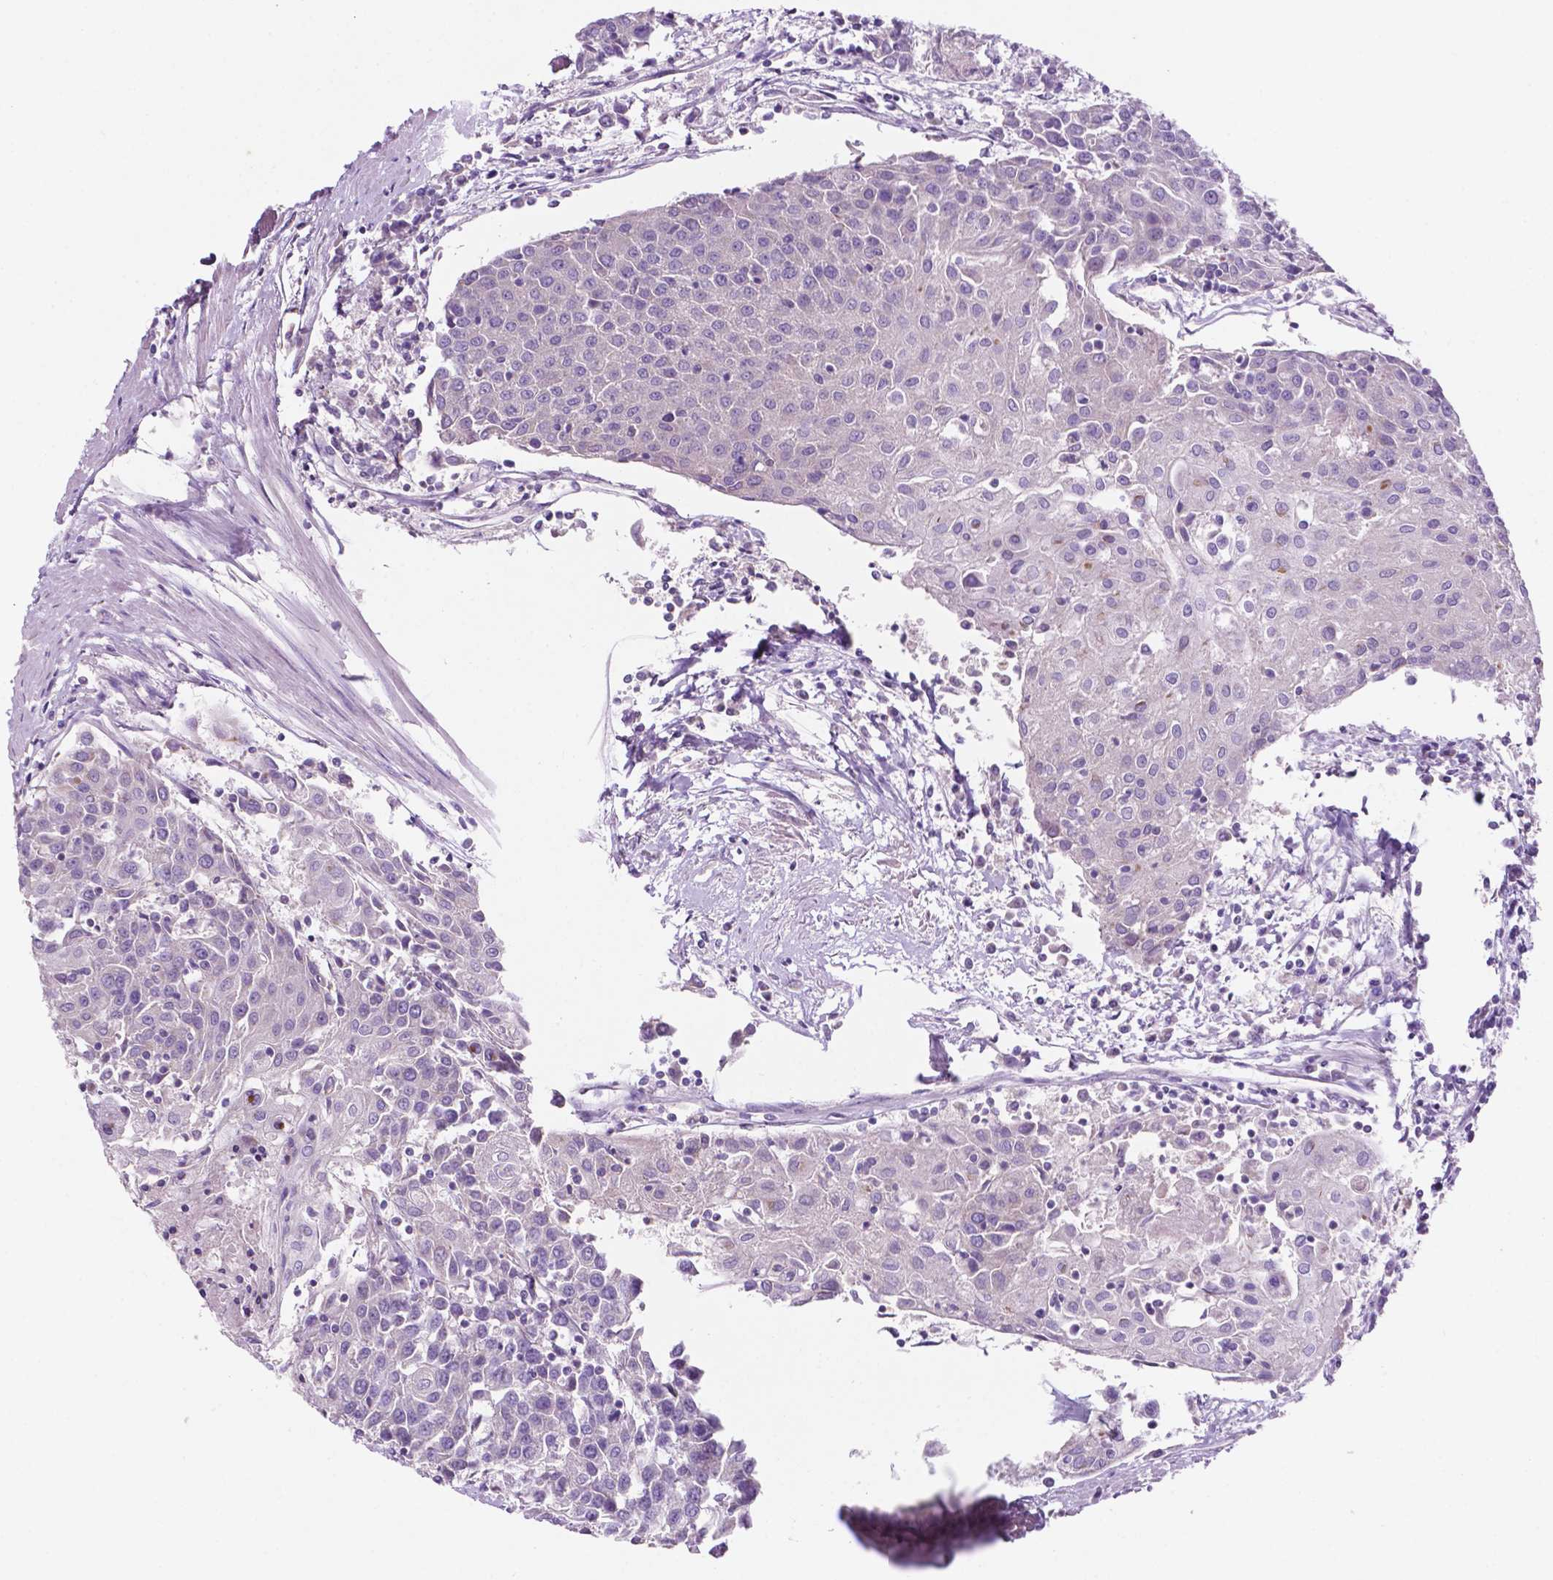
{"staining": {"intensity": "negative", "quantity": "none", "location": "none"}, "tissue": "urothelial cancer", "cell_type": "Tumor cells", "image_type": "cancer", "snomed": [{"axis": "morphology", "description": "Urothelial carcinoma, High grade"}, {"axis": "topography", "description": "Urinary bladder"}], "caption": "This is a histopathology image of immunohistochemistry staining of urothelial carcinoma (high-grade), which shows no staining in tumor cells.", "gene": "FAM50B", "patient": {"sex": "female", "age": 85}}